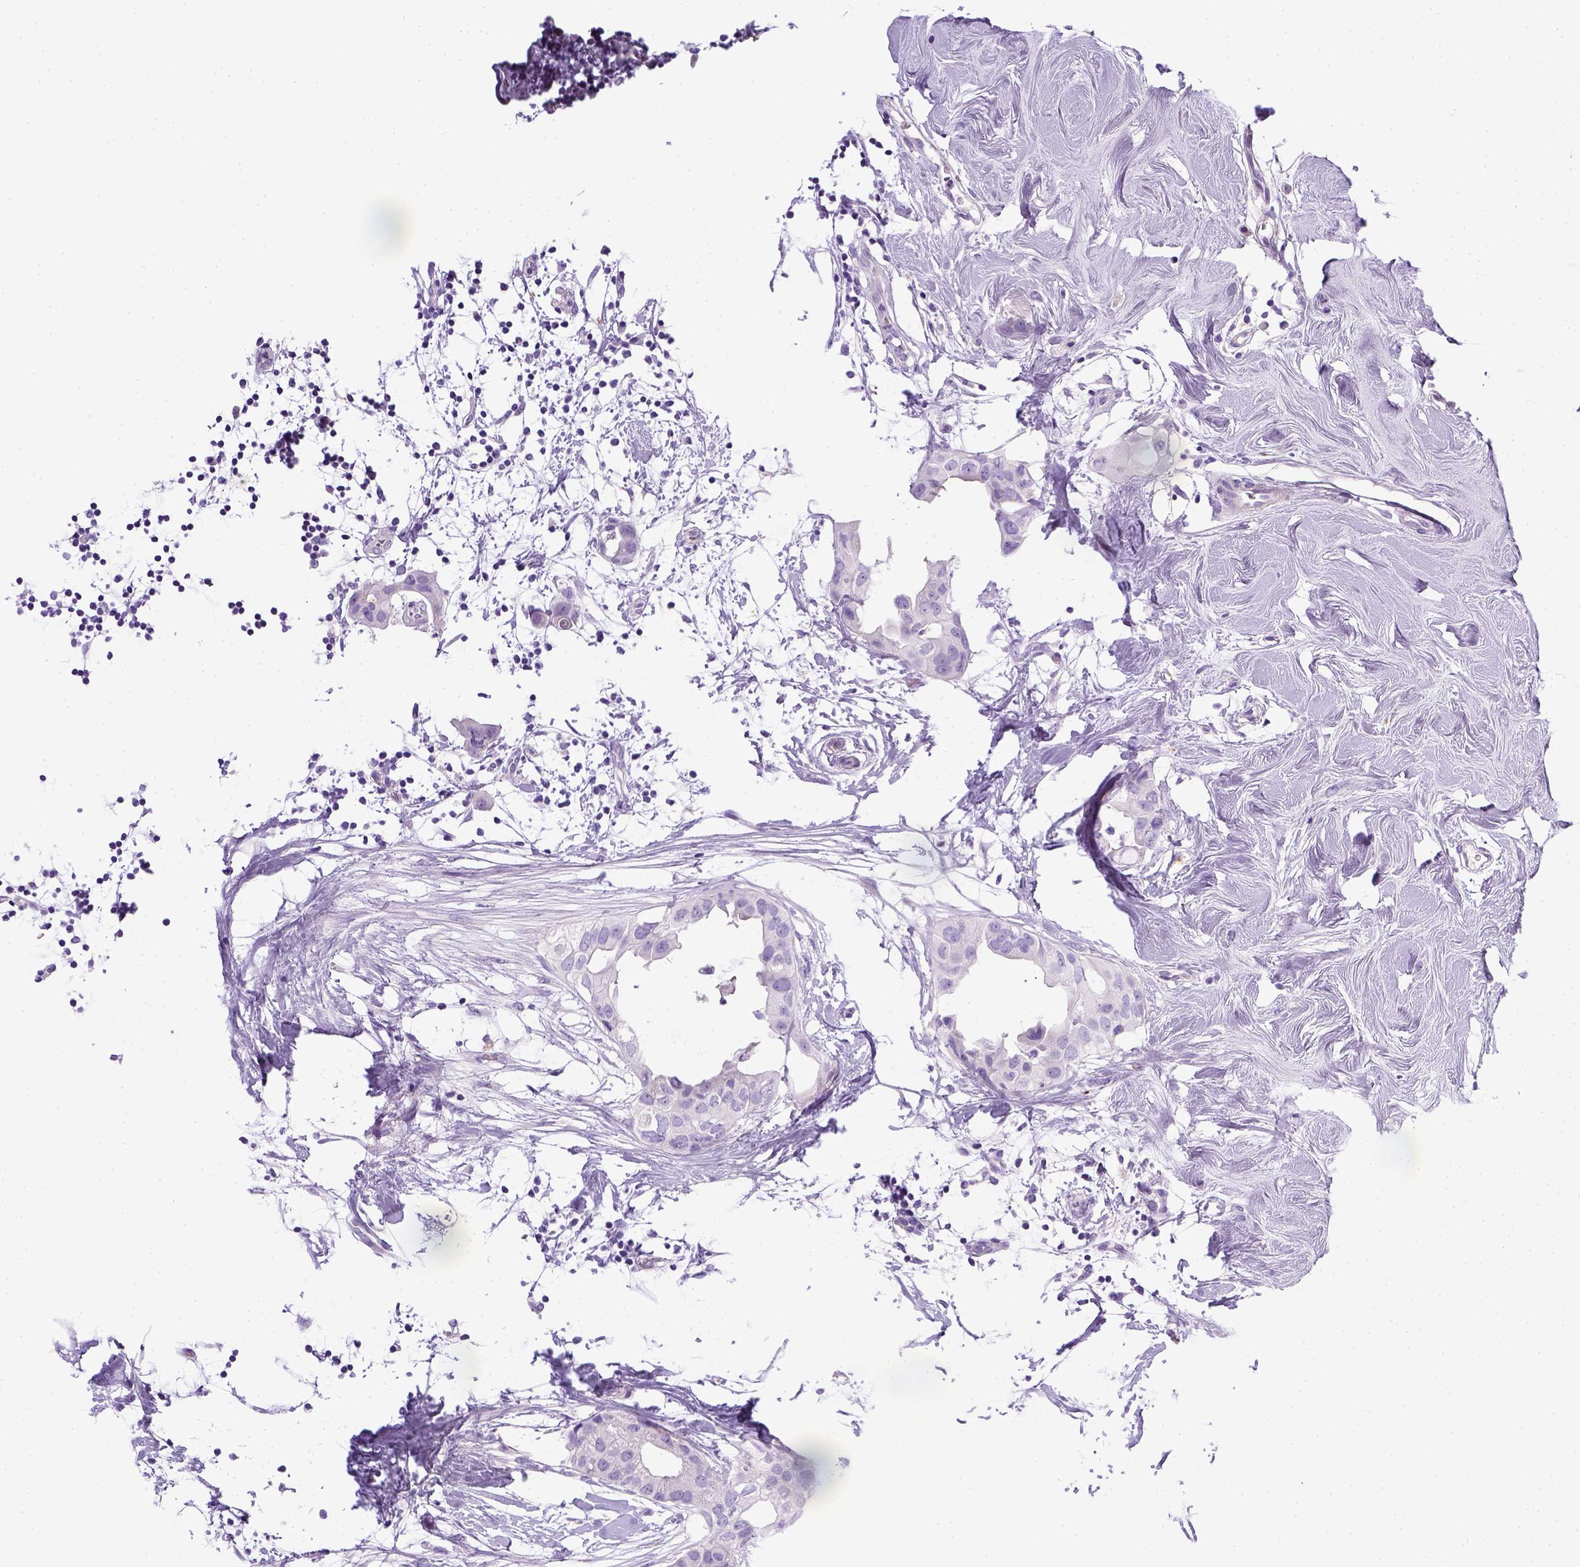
{"staining": {"intensity": "negative", "quantity": "none", "location": "none"}, "tissue": "breast cancer", "cell_type": "Tumor cells", "image_type": "cancer", "snomed": [{"axis": "morphology", "description": "Normal tissue, NOS"}, {"axis": "morphology", "description": "Duct carcinoma"}, {"axis": "topography", "description": "Breast"}], "caption": "A histopathology image of human intraductal carcinoma (breast) is negative for staining in tumor cells. (DAB (3,3'-diaminobenzidine) immunohistochemistry (IHC), high magnification).", "gene": "KRT71", "patient": {"sex": "female", "age": 40}}